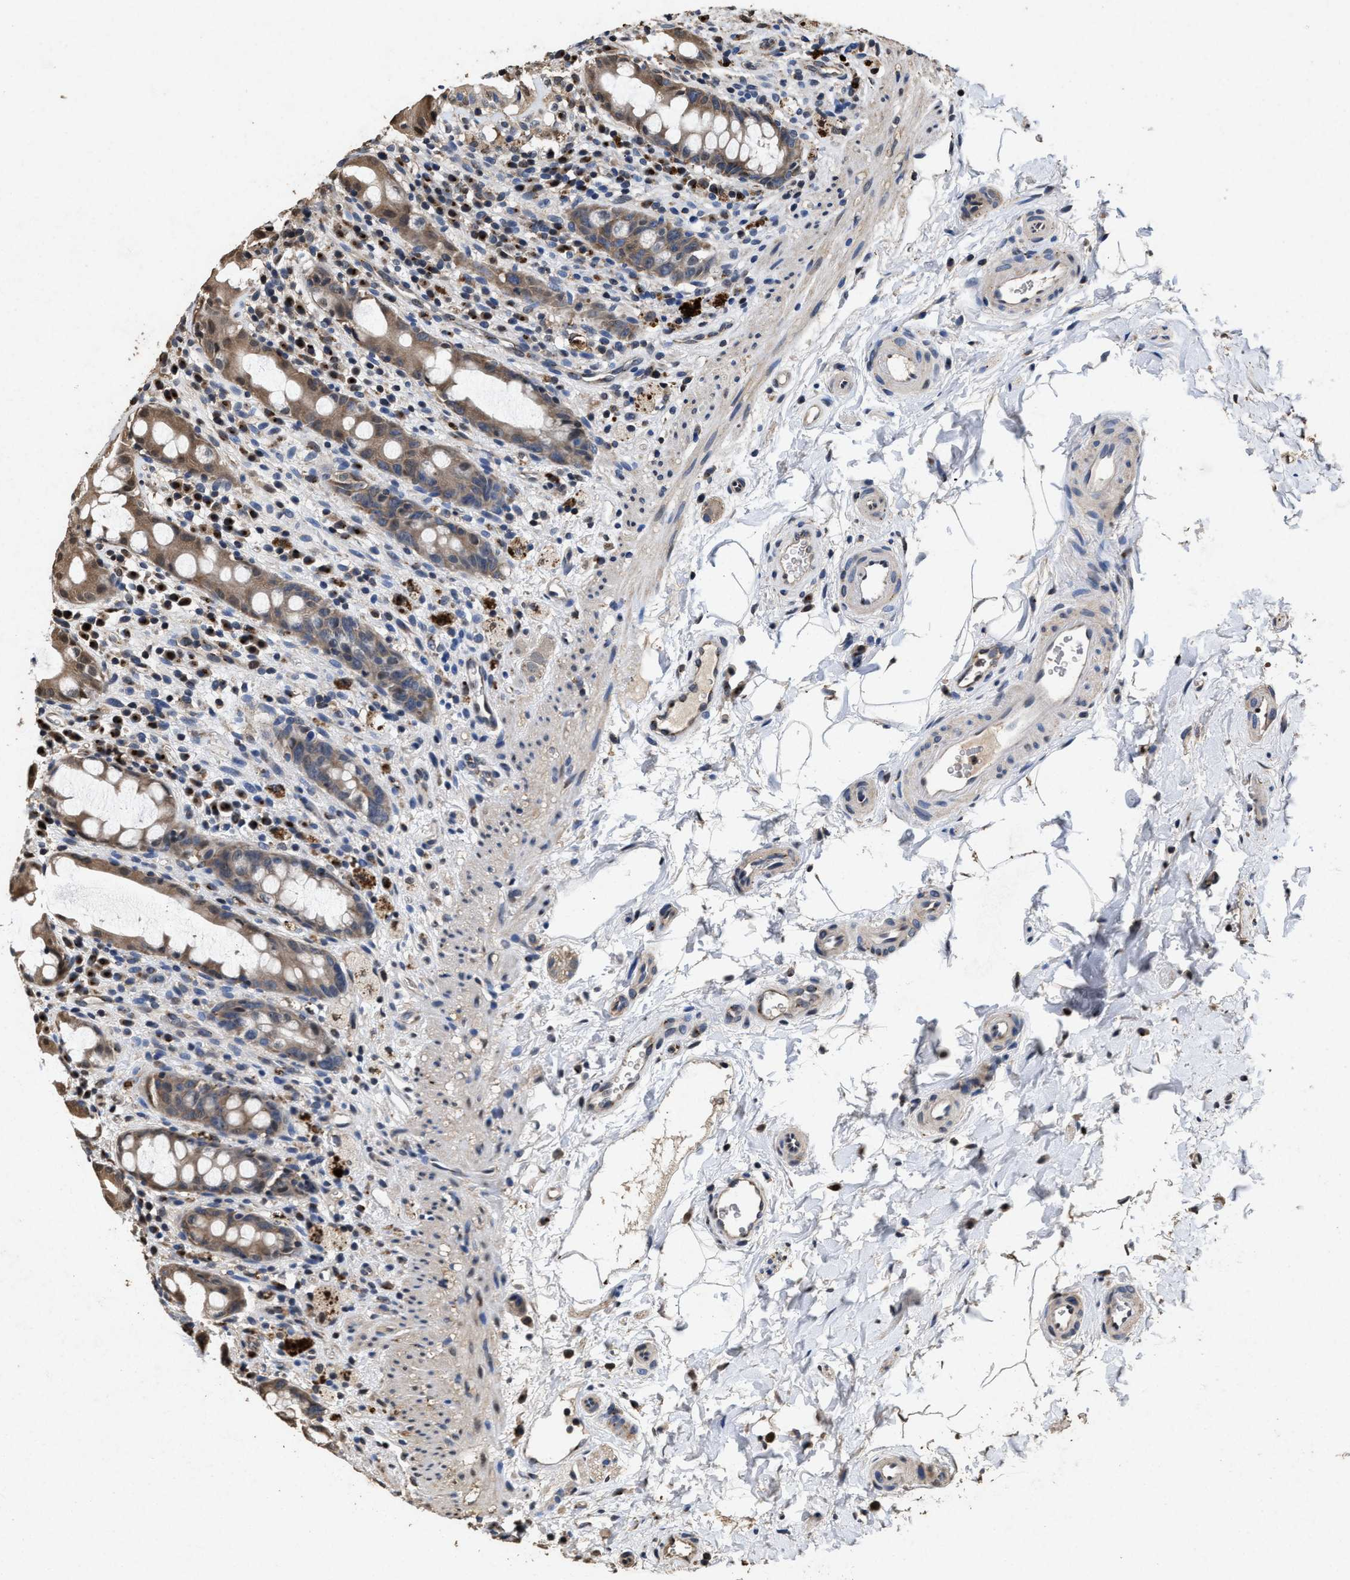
{"staining": {"intensity": "moderate", "quantity": ">75%", "location": "cytoplasmic/membranous,nuclear"}, "tissue": "rectum", "cell_type": "Glandular cells", "image_type": "normal", "snomed": [{"axis": "morphology", "description": "Normal tissue, NOS"}, {"axis": "topography", "description": "Rectum"}], "caption": "A medium amount of moderate cytoplasmic/membranous,nuclear positivity is appreciated in approximately >75% of glandular cells in normal rectum.", "gene": "TPST2", "patient": {"sex": "male", "age": 44}}